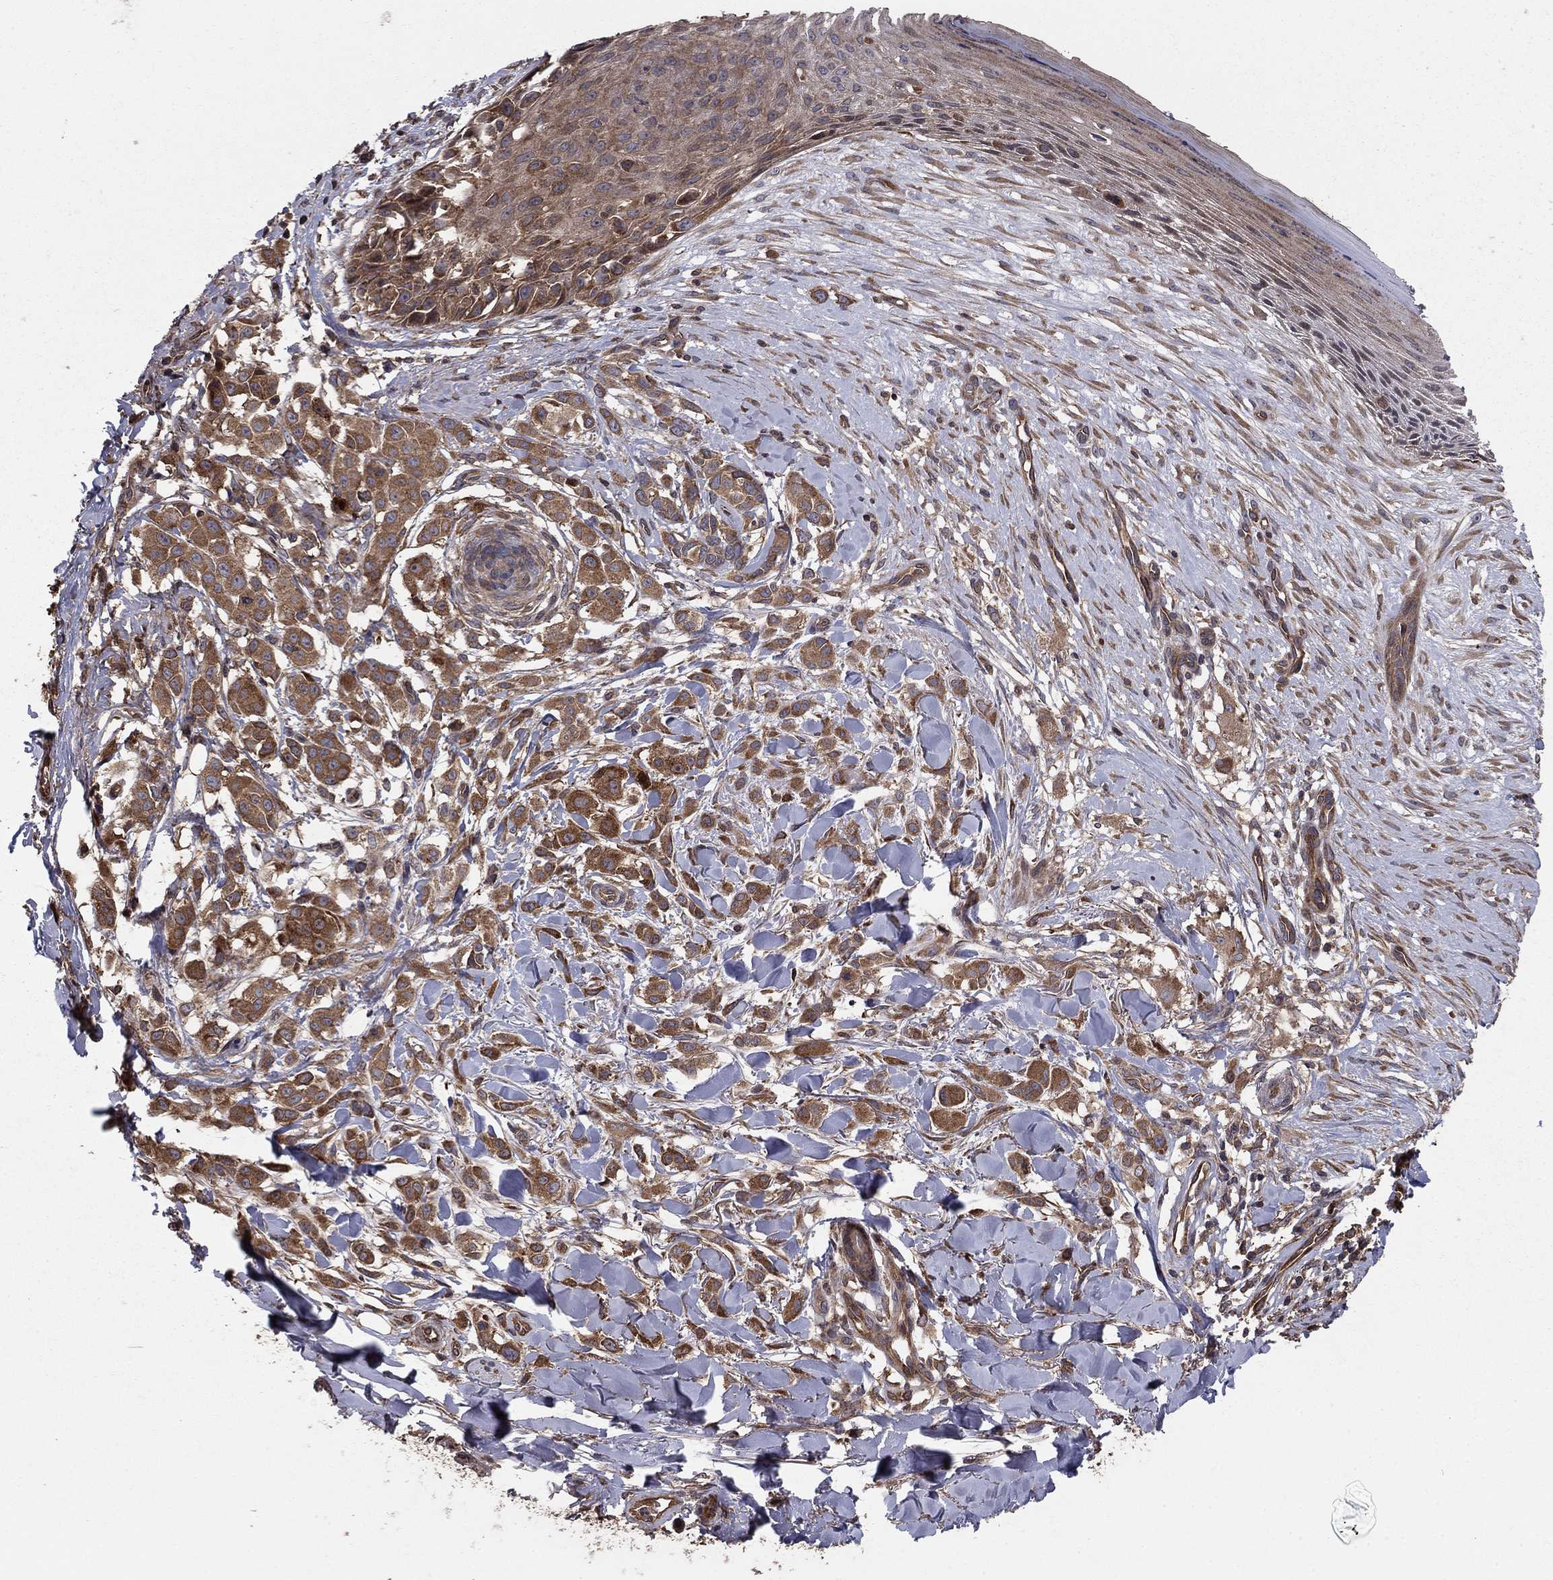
{"staining": {"intensity": "strong", "quantity": "25%-75%", "location": "cytoplasmic/membranous"}, "tissue": "melanoma", "cell_type": "Tumor cells", "image_type": "cancer", "snomed": [{"axis": "morphology", "description": "Malignant melanoma, NOS"}, {"axis": "topography", "description": "Skin"}], "caption": "Melanoma was stained to show a protein in brown. There is high levels of strong cytoplasmic/membranous positivity in approximately 25%-75% of tumor cells. The staining was performed using DAB (3,3'-diaminobenzidine) to visualize the protein expression in brown, while the nuclei were stained in blue with hematoxylin (Magnification: 20x).", "gene": "BABAM2", "patient": {"sex": "male", "age": 57}}